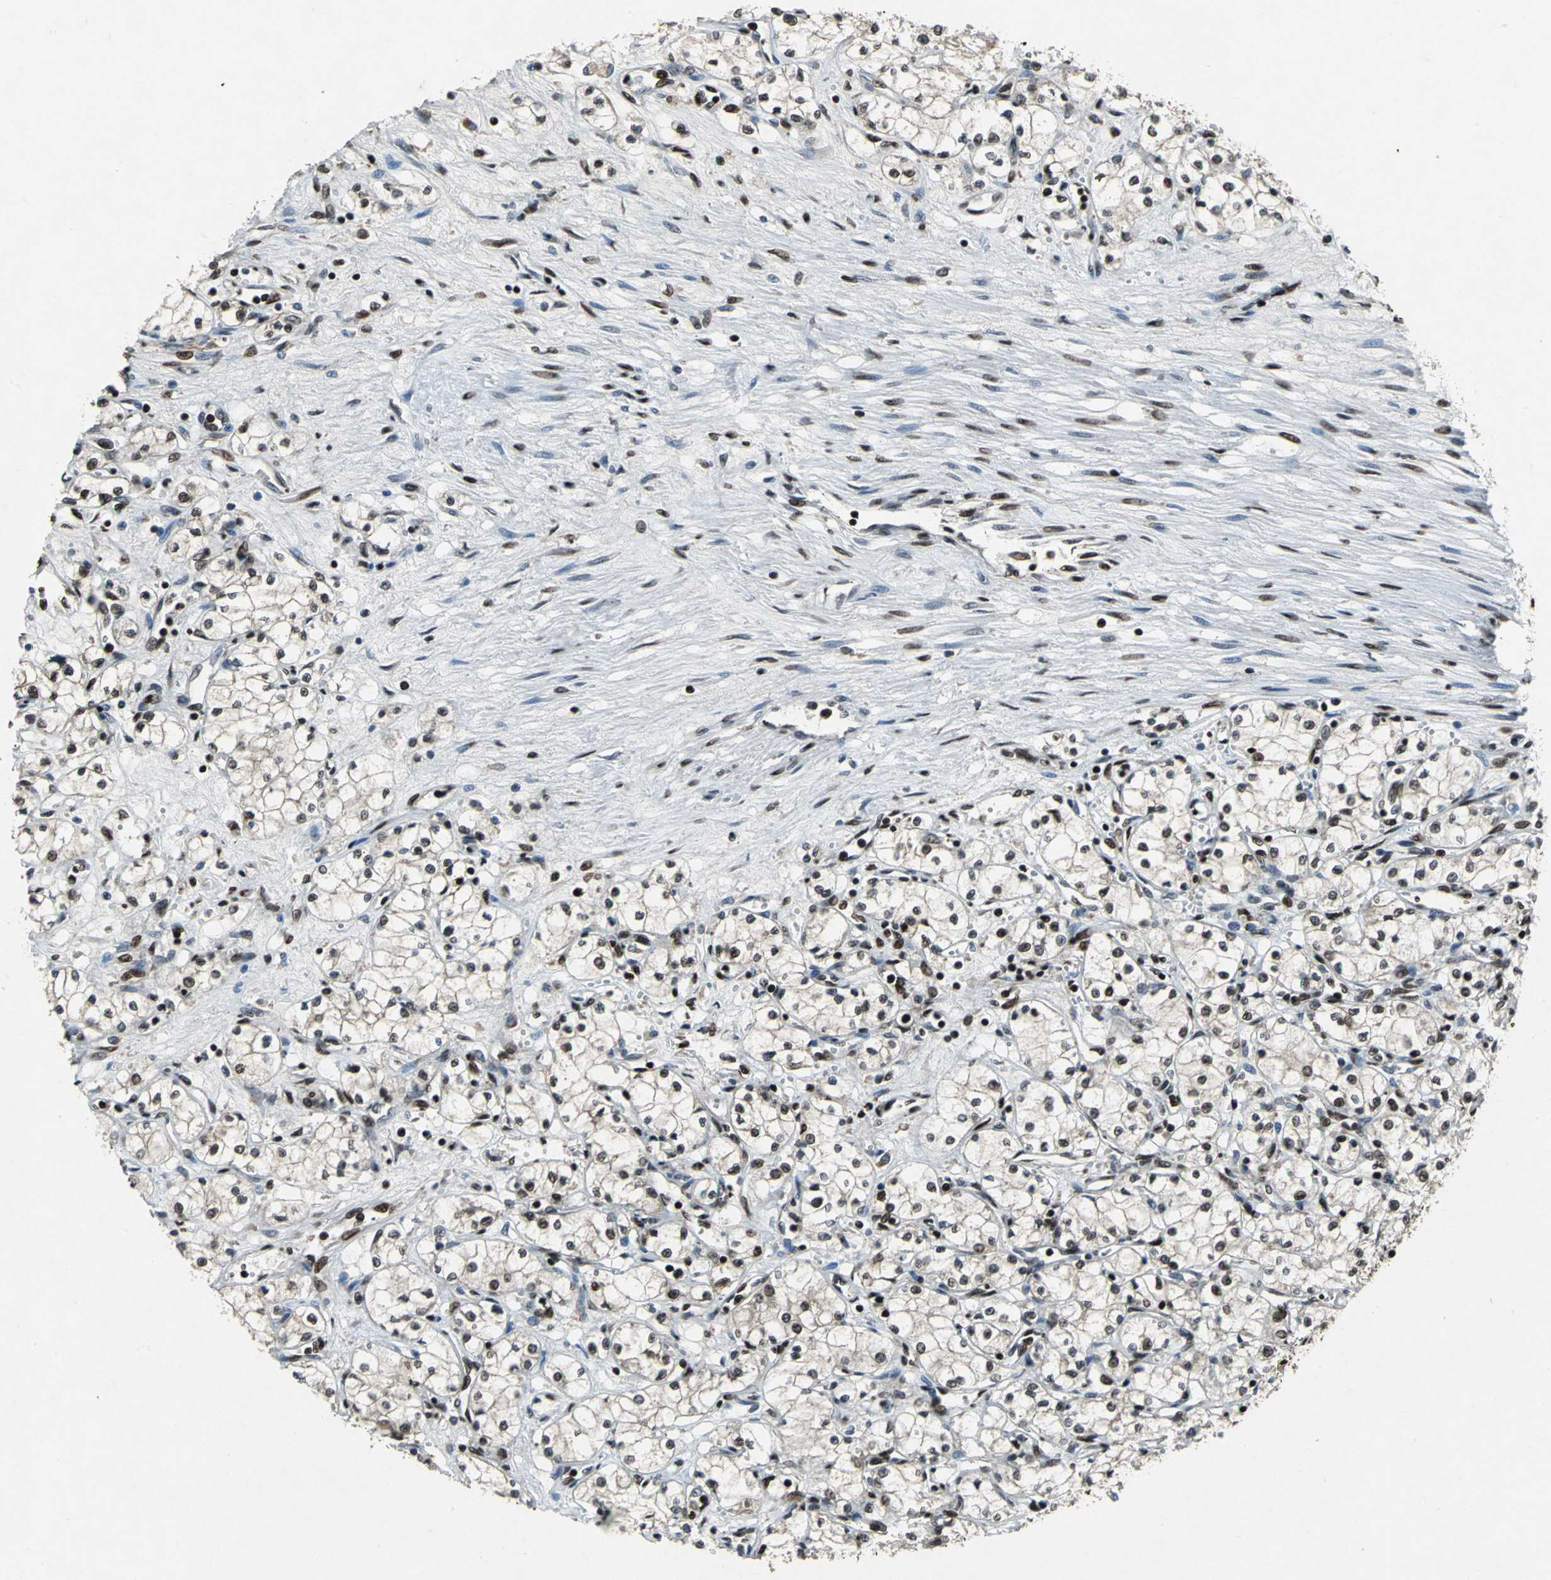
{"staining": {"intensity": "strong", "quantity": ">75%", "location": "nuclear"}, "tissue": "renal cancer", "cell_type": "Tumor cells", "image_type": "cancer", "snomed": [{"axis": "morphology", "description": "Normal tissue, NOS"}, {"axis": "morphology", "description": "Adenocarcinoma, NOS"}, {"axis": "topography", "description": "Kidney"}], "caption": "Human adenocarcinoma (renal) stained with a protein marker exhibits strong staining in tumor cells.", "gene": "MTA2", "patient": {"sex": "male", "age": 59}}